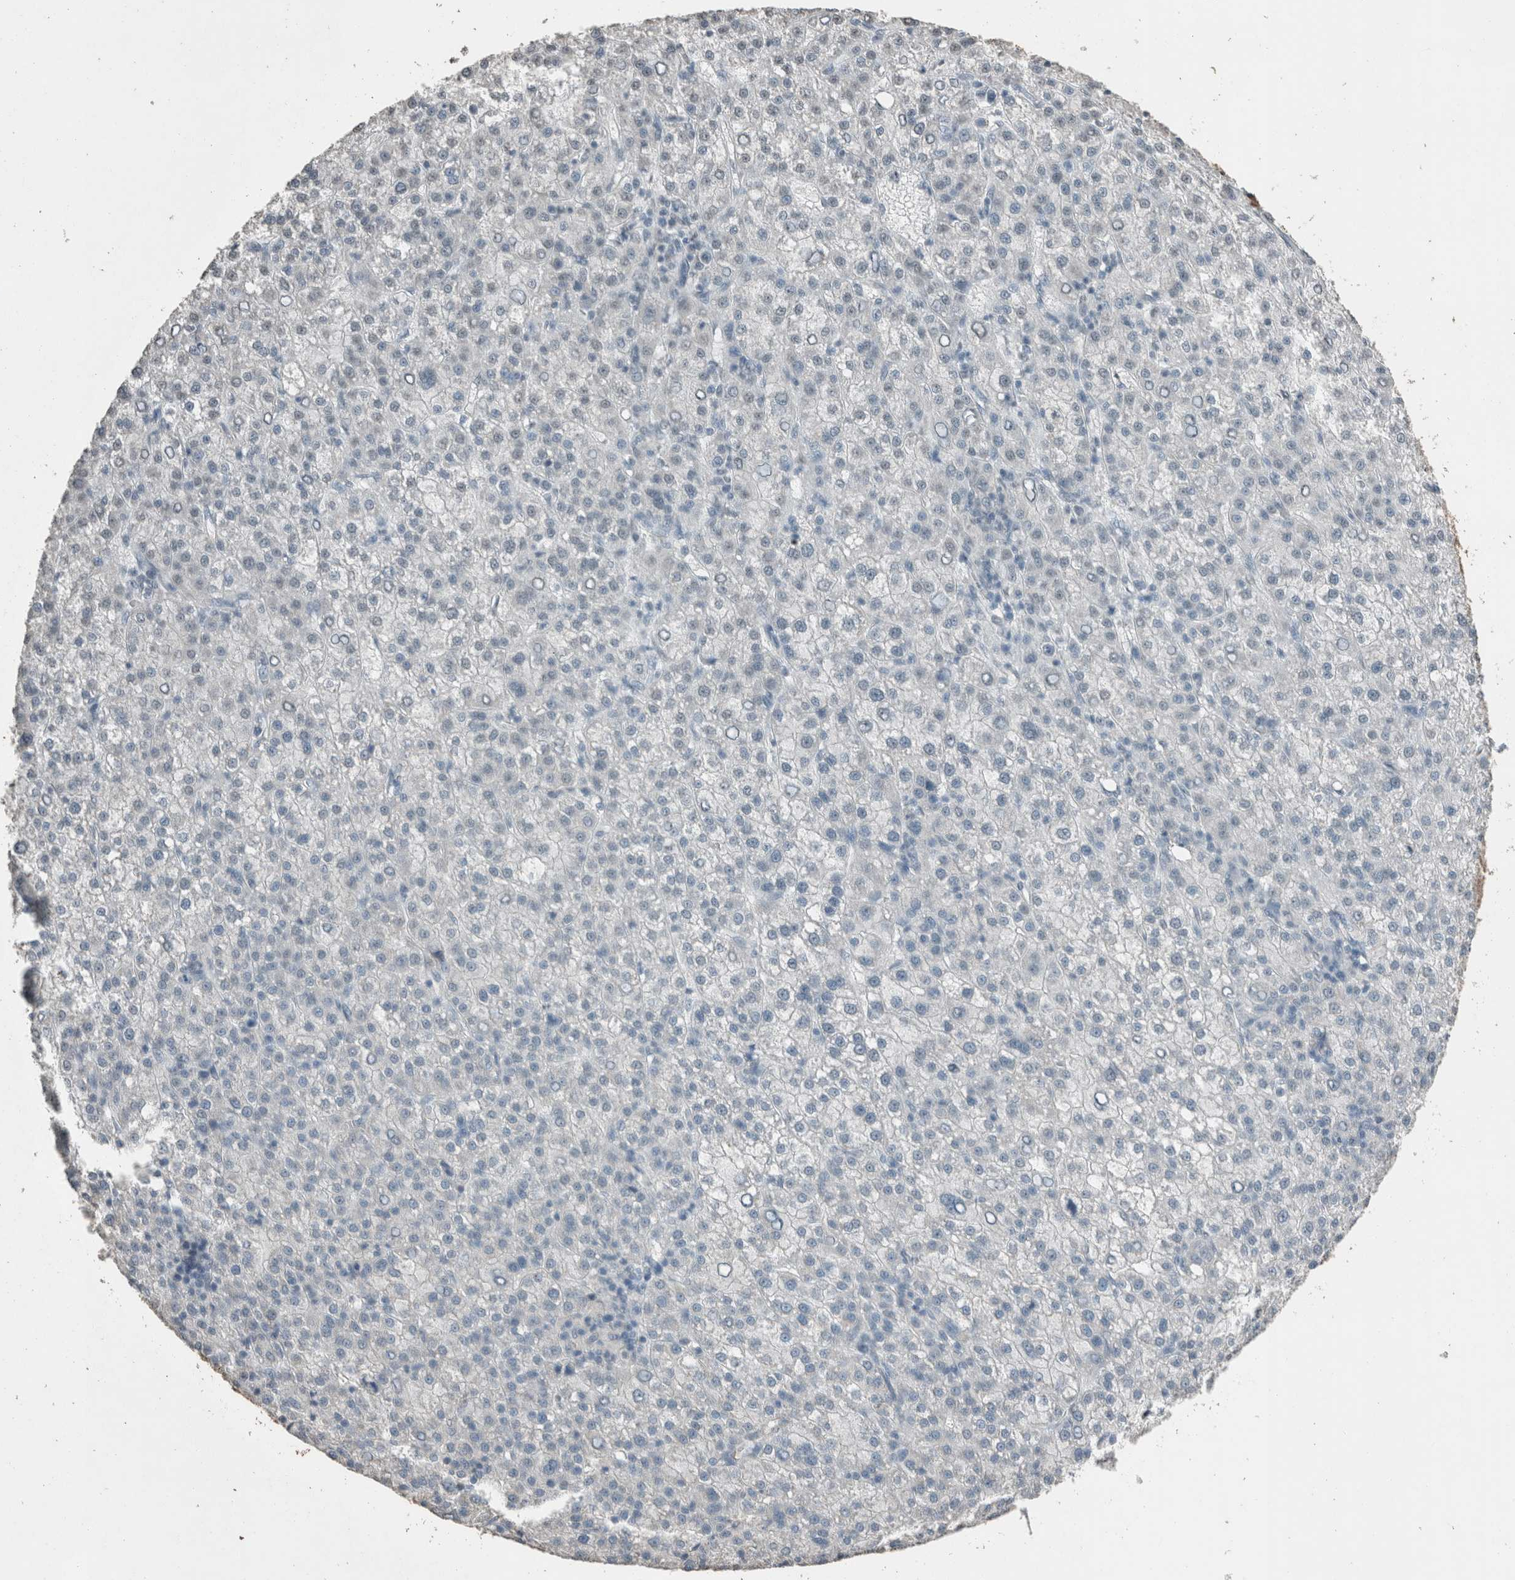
{"staining": {"intensity": "negative", "quantity": "none", "location": "none"}, "tissue": "liver cancer", "cell_type": "Tumor cells", "image_type": "cancer", "snomed": [{"axis": "morphology", "description": "Carcinoma, Hepatocellular, NOS"}, {"axis": "topography", "description": "Liver"}], "caption": "This is an immunohistochemistry image of hepatocellular carcinoma (liver). There is no expression in tumor cells.", "gene": "ACVR2B", "patient": {"sex": "female", "age": 58}}